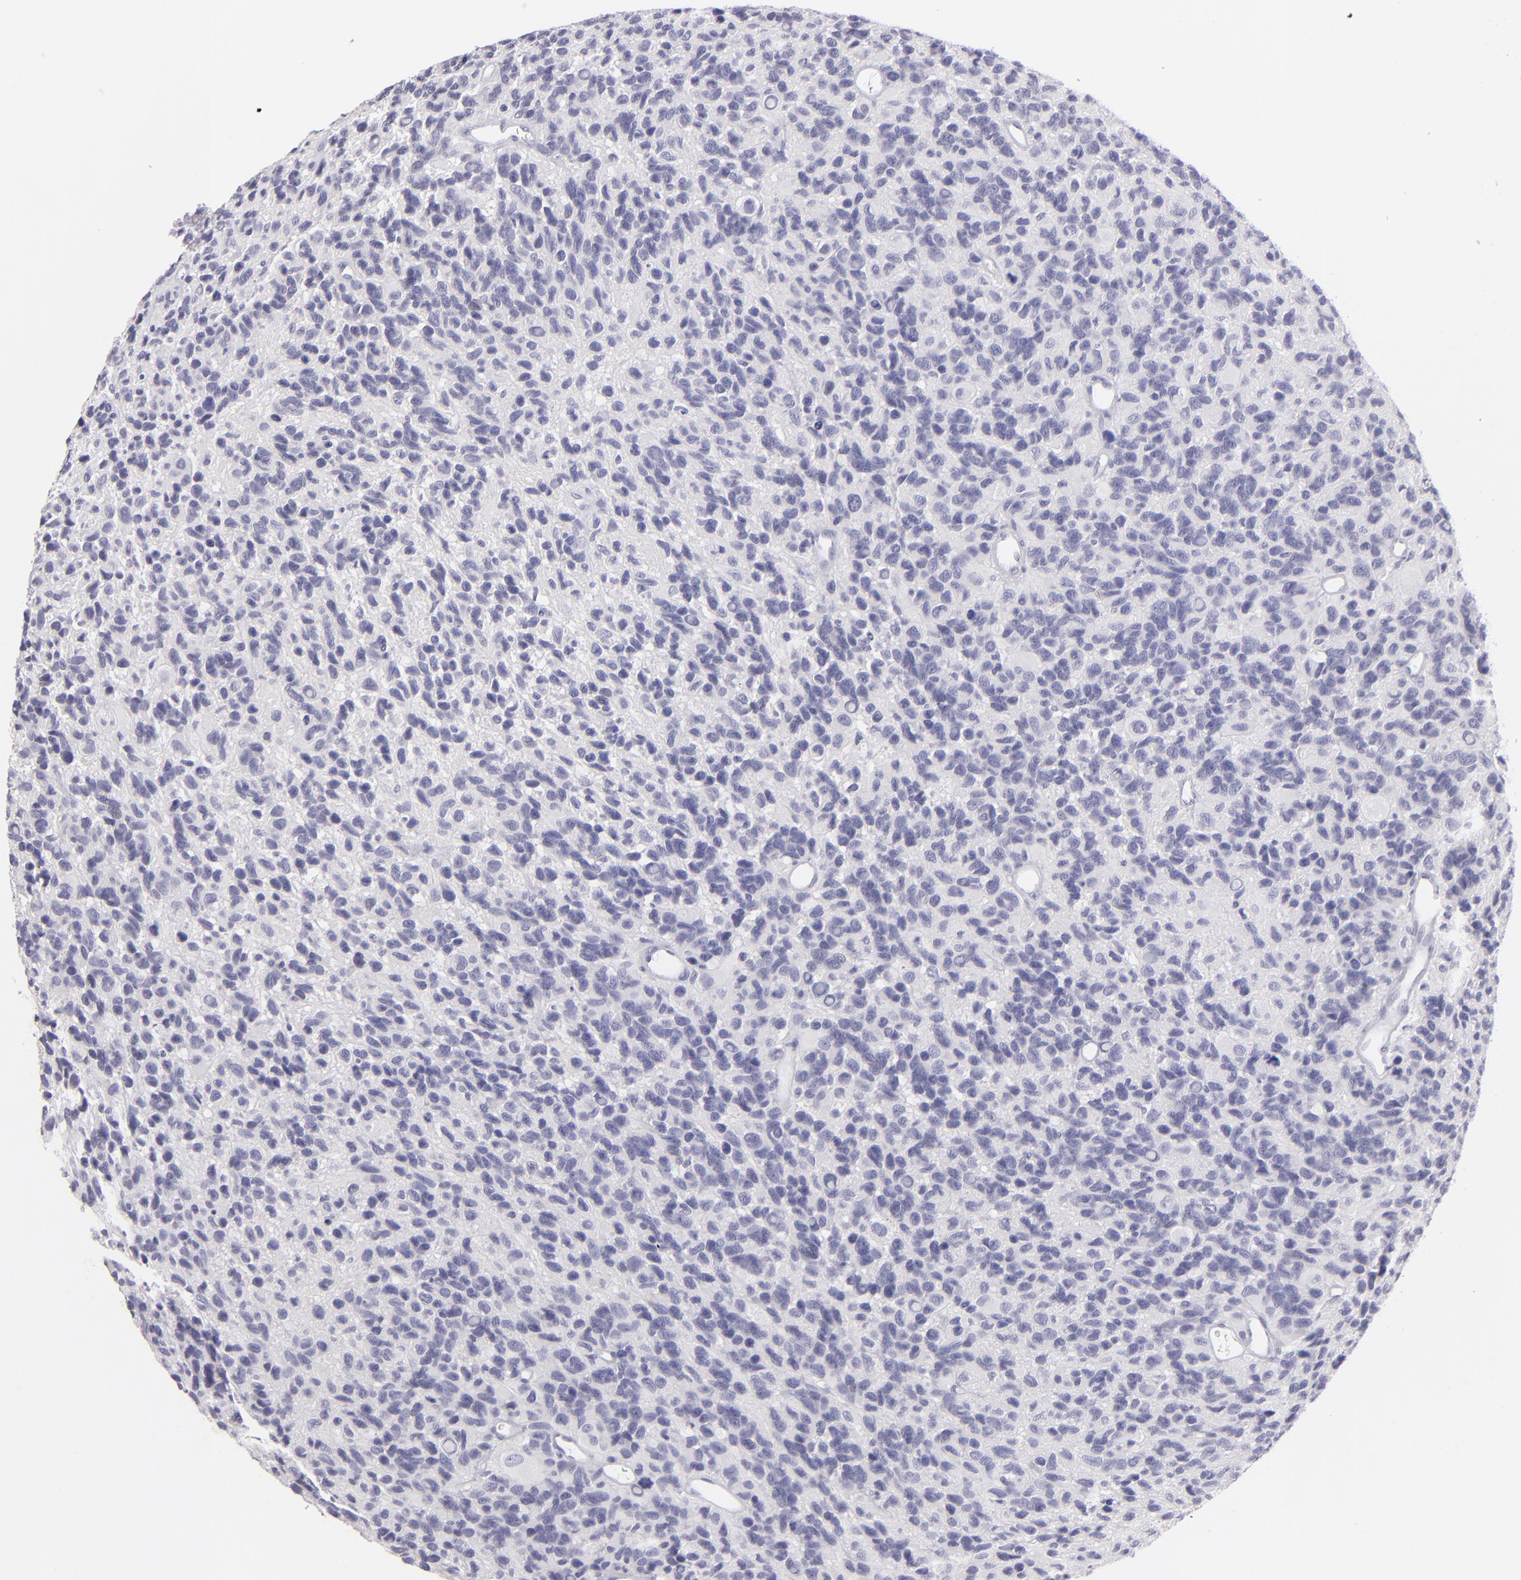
{"staining": {"intensity": "negative", "quantity": "none", "location": "none"}, "tissue": "glioma", "cell_type": "Tumor cells", "image_type": "cancer", "snomed": [{"axis": "morphology", "description": "Glioma, malignant, High grade"}, {"axis": "topography", "description": "Brain"}], "caption": "Immunohistochemical staining of human glioma demonstrates no significant positivity in tumor cells.", "gene": "CLDN4", "patient": {"sex": "male", "age": 77}}